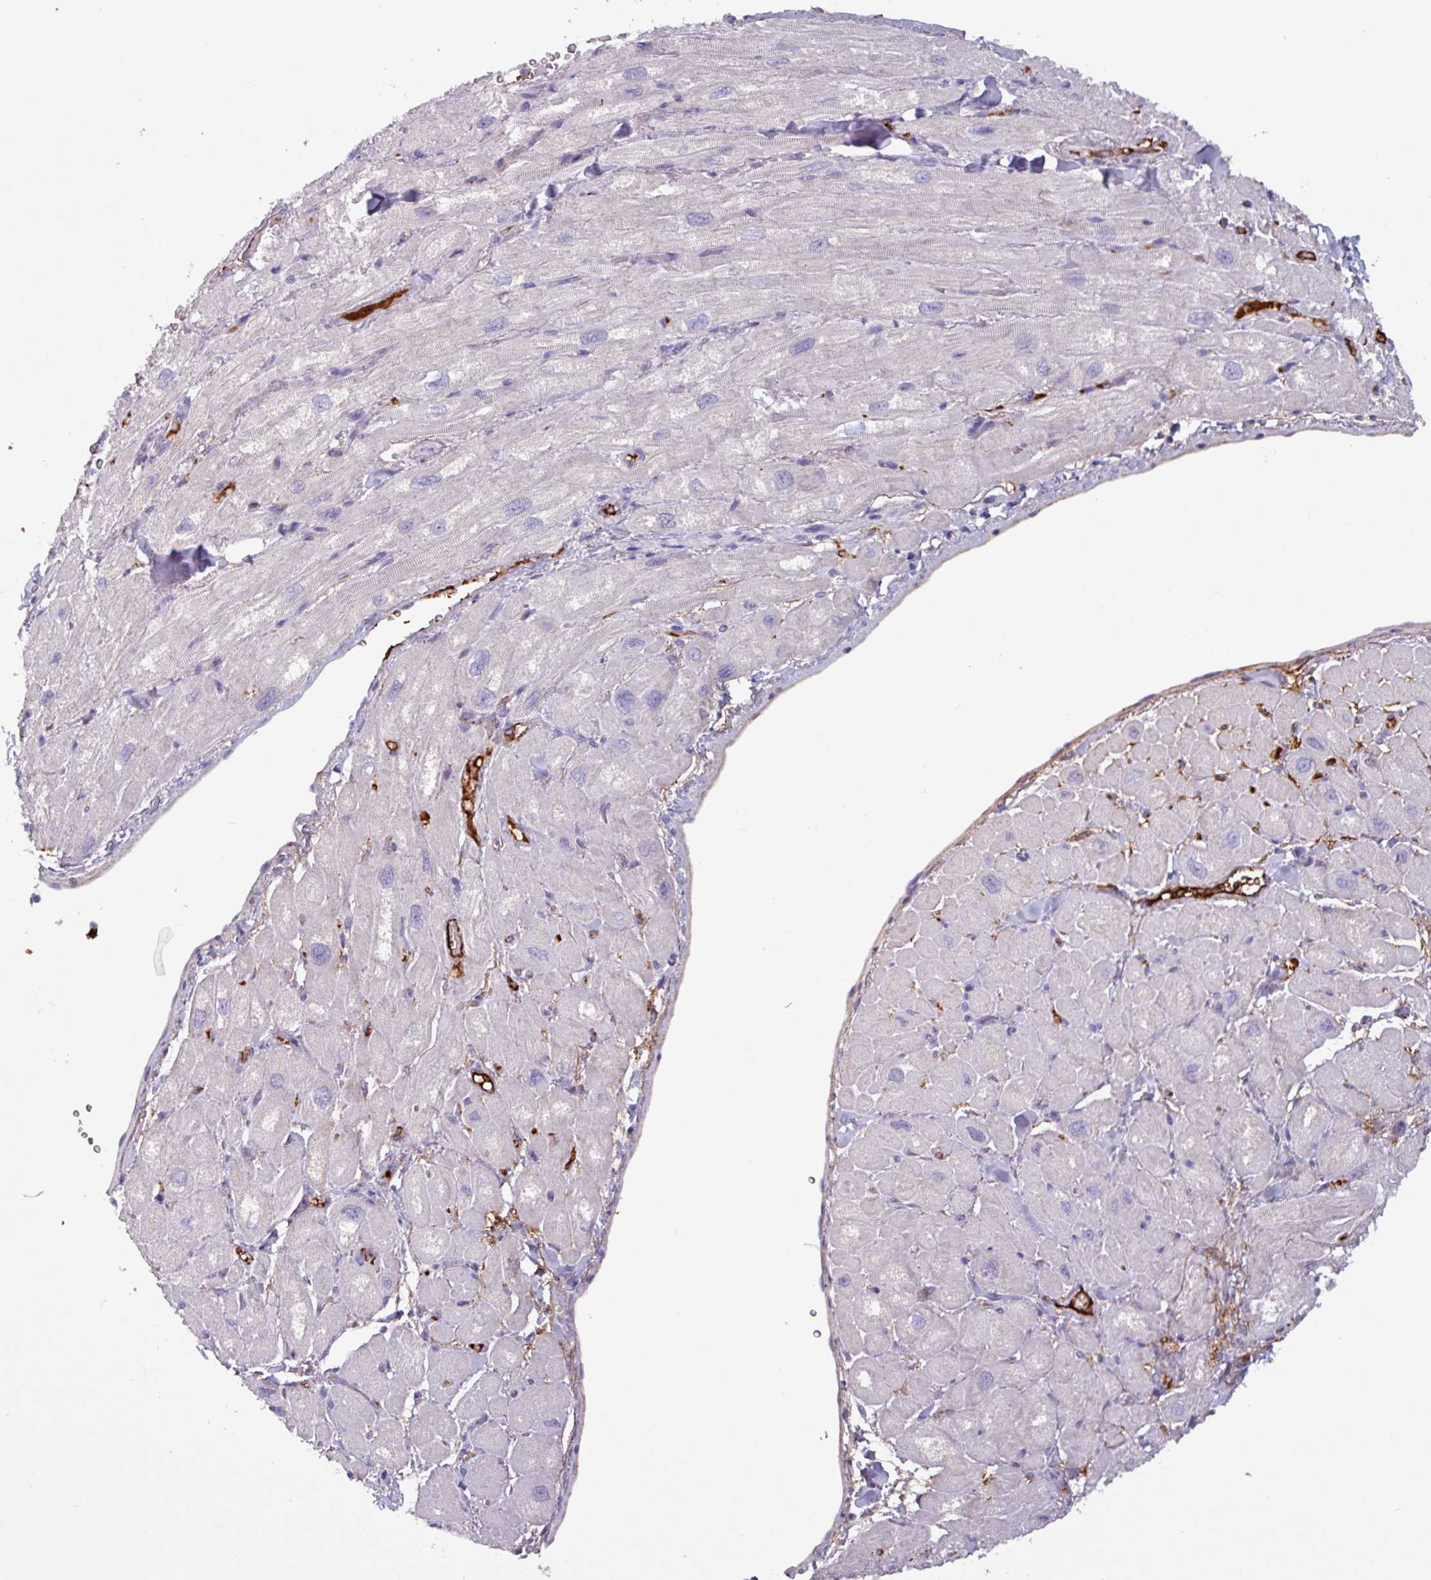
{"staining": {"intensity": "negative", "quantity": "none", "location": "none"}, "tissue": "heart muscle", "cell_type": "Cardiomyocytes", "image_type": "normal", "snomed": [{"axis": "morphology", "description": "Normal tissue, NOS"}, {"axis": "topography", "description": "Heart"}], "caption": "Immunohistochemical staining of benign heart muscle shows no significant staining in cardiomyocytes.", "gene": "PLIN2", "patient": {"sex": "male", "age": 65}}